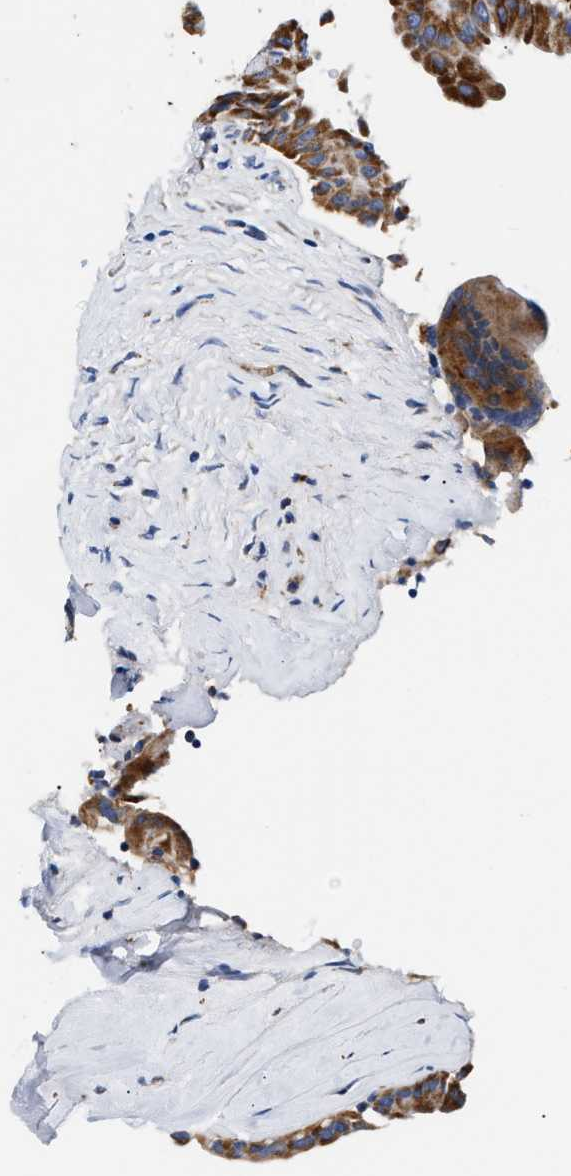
{"staining": {"intensity": "strong", "quantity": ">75%", "location": "cytoplasmic/membranous"}, "tissue": "thyroid cancer", "cell_type": "Tumor cells", "image_type": "cancer", "snomed": [{"axis": "morphology", "description": "Papillary adenocarcinoma, NOS"}, {"axis": "topography", "description": "Thyroid gland"}], "caption": "Immunohistochemistry (IHC) micrograph of neoplastic tissue: human thyroid cancer stained using IHC reveals high levels of strong protein expression localized specifically in the cytoplasmic/membranous of tumor cells, appearing as a cytoplasmic/membranous brown color.", "gene": "ACADVL", "patient": {"sex": "male", "age": 33}}